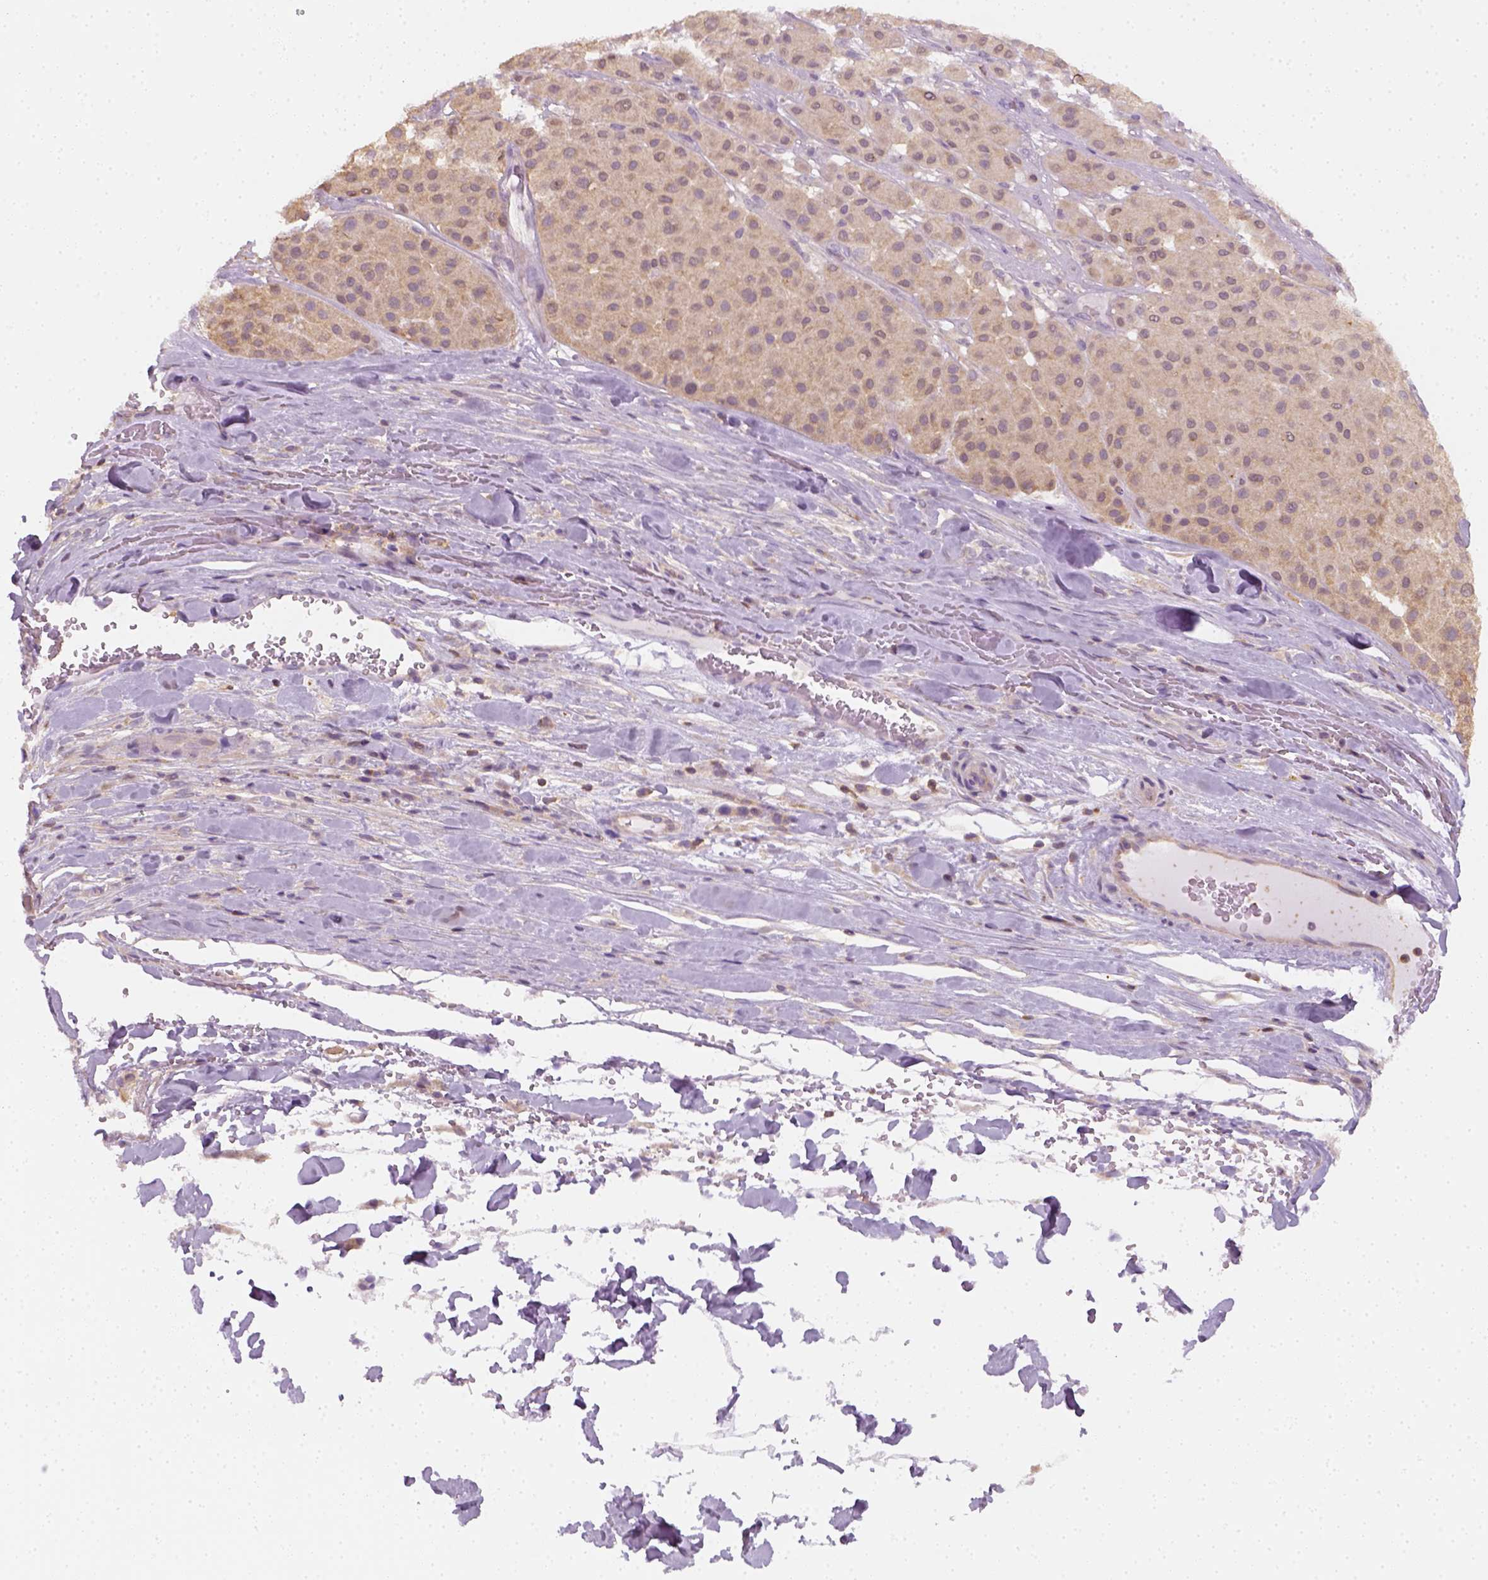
{"staining": {"intensity": "weak", "quantity": ">75%", "location": "cytoplasmic/membranous"}, "tissue": "melanoma", "cell_type": "Tumor cells", "image_type": "cancer", "snomed": [{"axis": "morphology", "description": "Malignant melanoma, Metastatic site"}, {"axis": "topography", "description": "Smooth muscle"}], "caption": "Immunohistochemistry photomicrograph of neoplastic tissue: malignant melanoma (metastatic site) stained using immunohistochemistry (IHC) shows low levels of weak protein expression localized specifically in the cytoplasmic/membranous of tumor cells, appearing as a cytoplasmic/membranous brown color.", "gene": "EPHB1", "patient": {"sex": "male", "age": 41}}